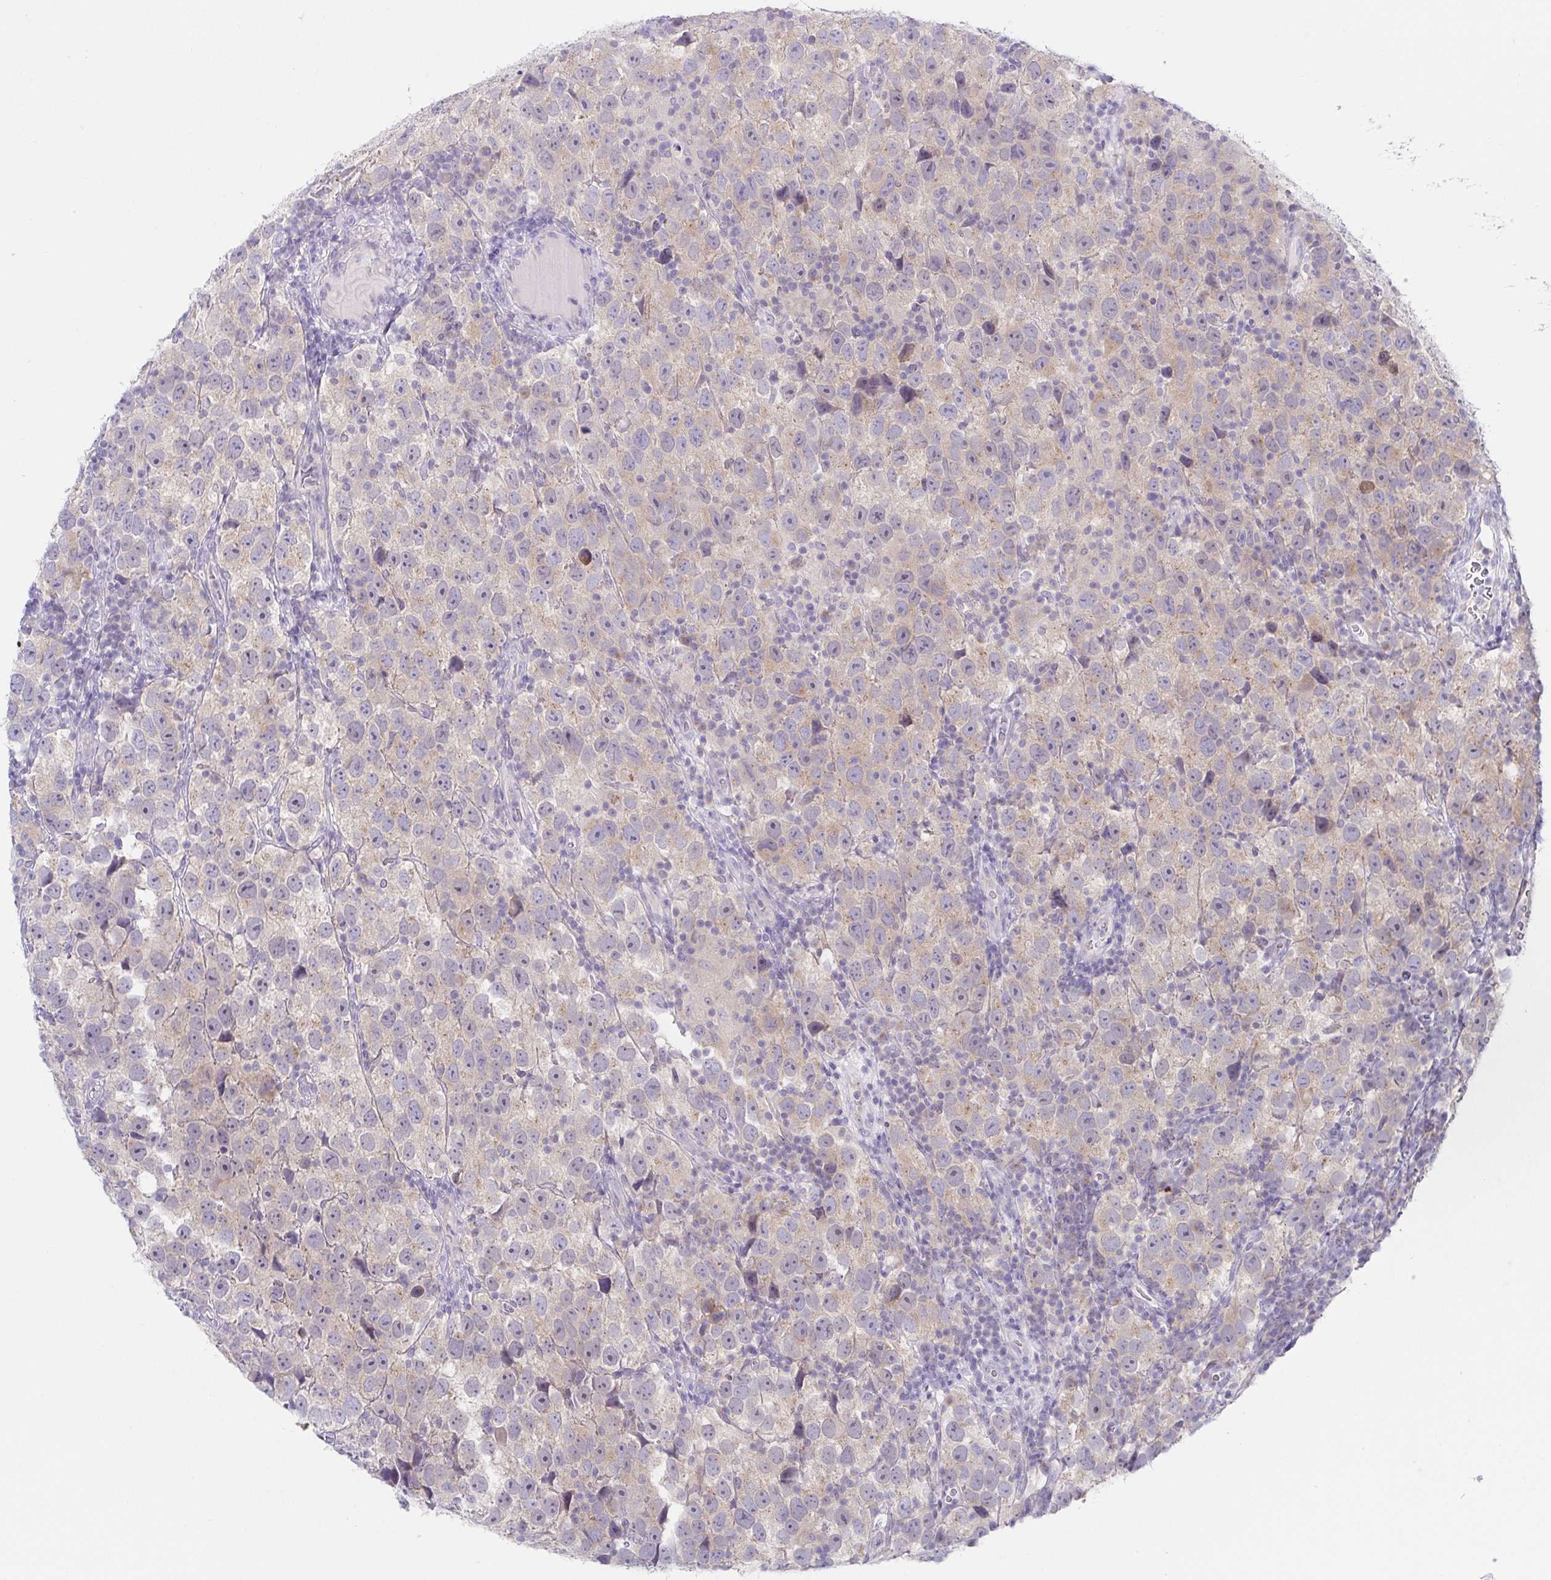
{"staining": {"intensity": "weak", "quantity": "<25%", "location": "cytoplasmic/membranous"}, "tissue": "testis cancer", "cell_type": "Tumor cells", "image_type": "cancer", "snomed": [{"axis": "morphology", "description": "Seminoma, NOS"}, {"axis": "topography", "description": "Testis"}], "caption": "Immunohistochemistry of human seminoma (testis) demonstrates no positivity in tumor cells.", "gene": "HTR2A", "patient": {"sex": "male", "age": 26}}